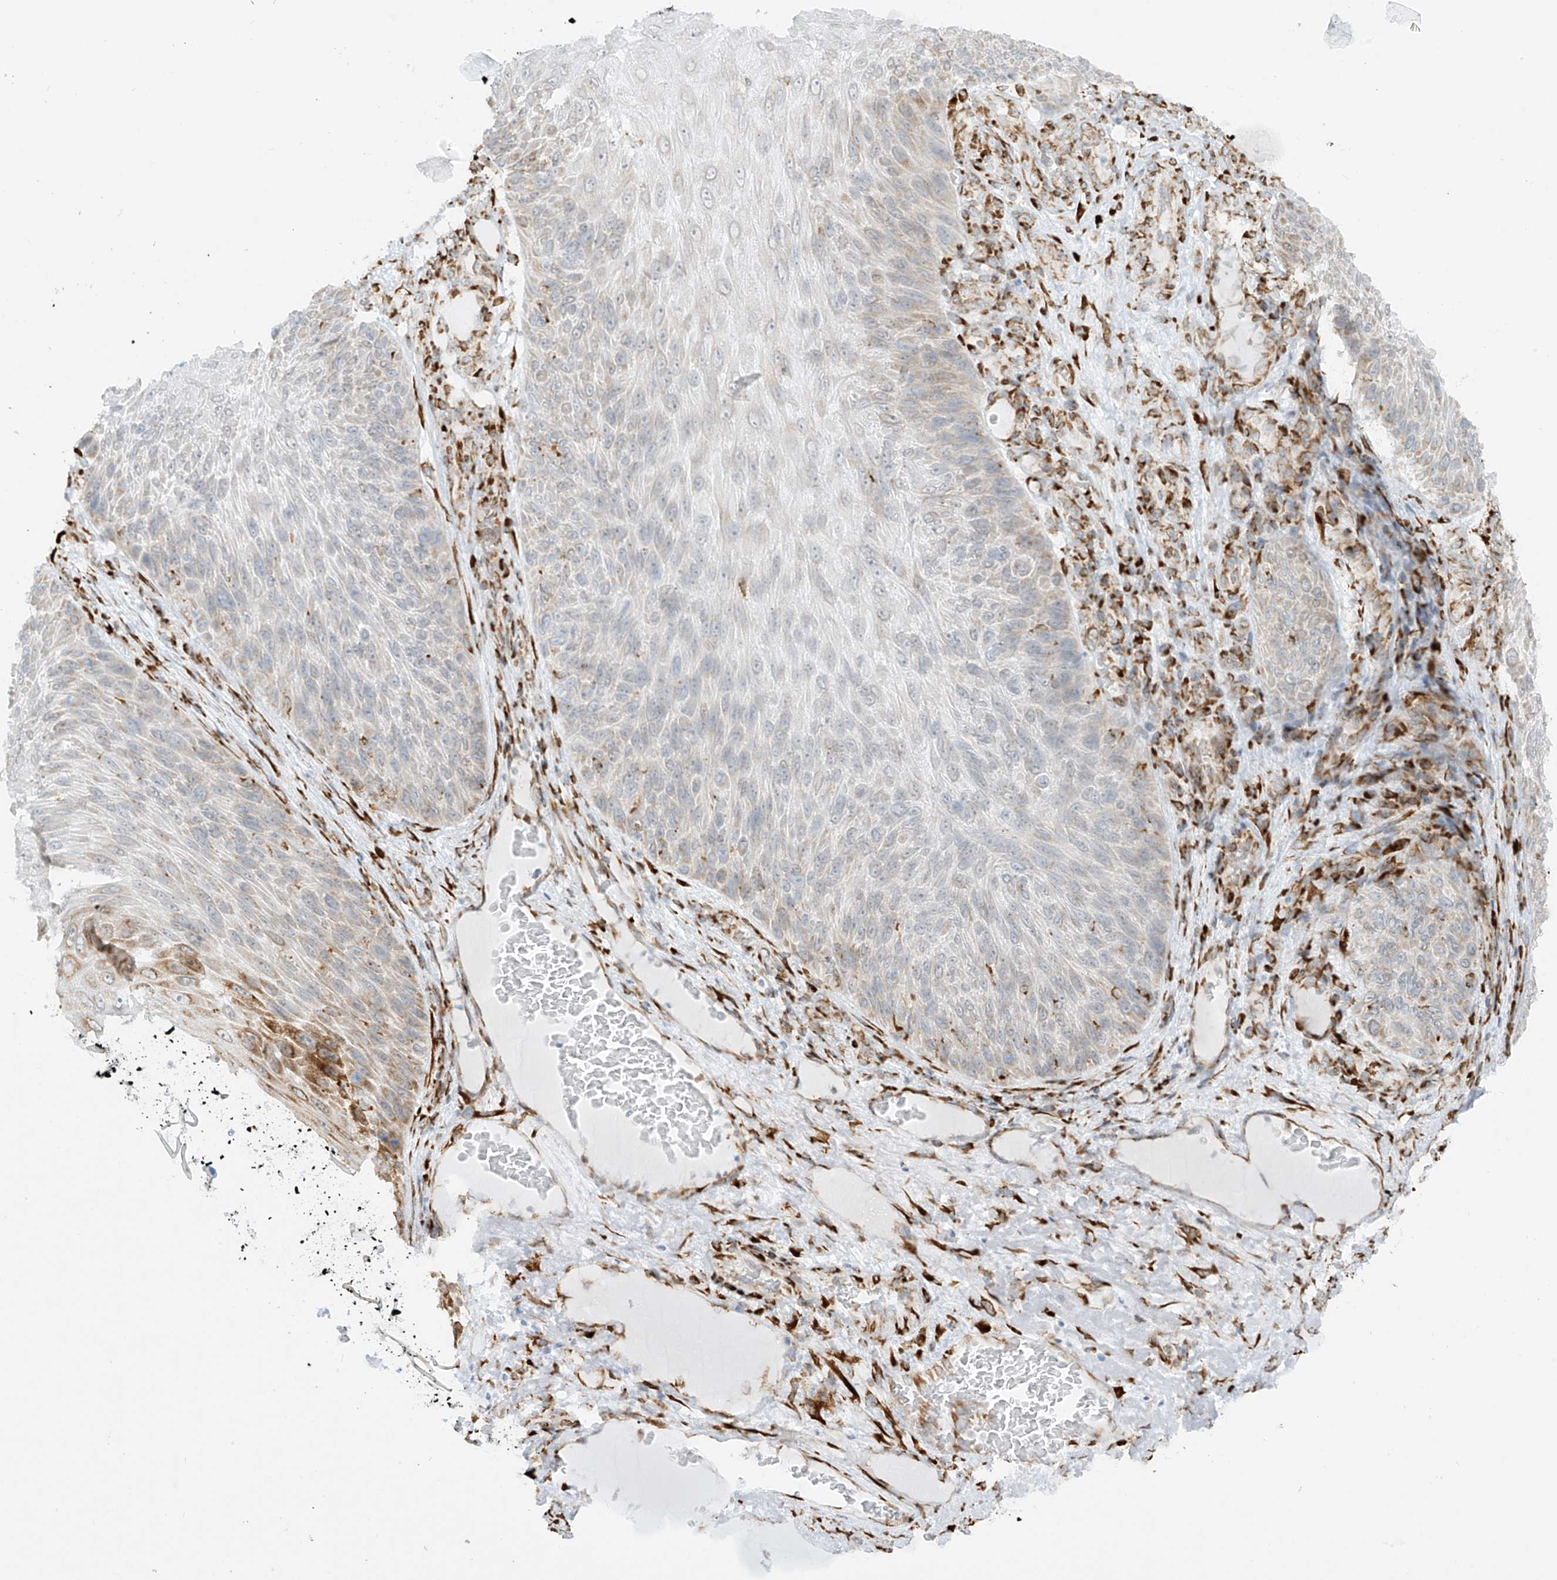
{"staining": {"intensity": "negative", "quantity": "none", "location": "none"}, "tissue": "skin cancer", "cell_type": "Tumor cells", "image_type": "cancer", "snomed": [{"axis": "morphology", "description": "Squamous cell carcinoma, NOS"}, {"axis": "topography", "description": "Skin"}], "caption": "DAB (3,3'-diaminobenzidine) immunohistochemical staining of human skin cancer (squamous cell carcinoma) demonstrates no significant positivity in tumor cells.", "gene": "LRRC59", "patient": {"sex": "female", "age": 88}}